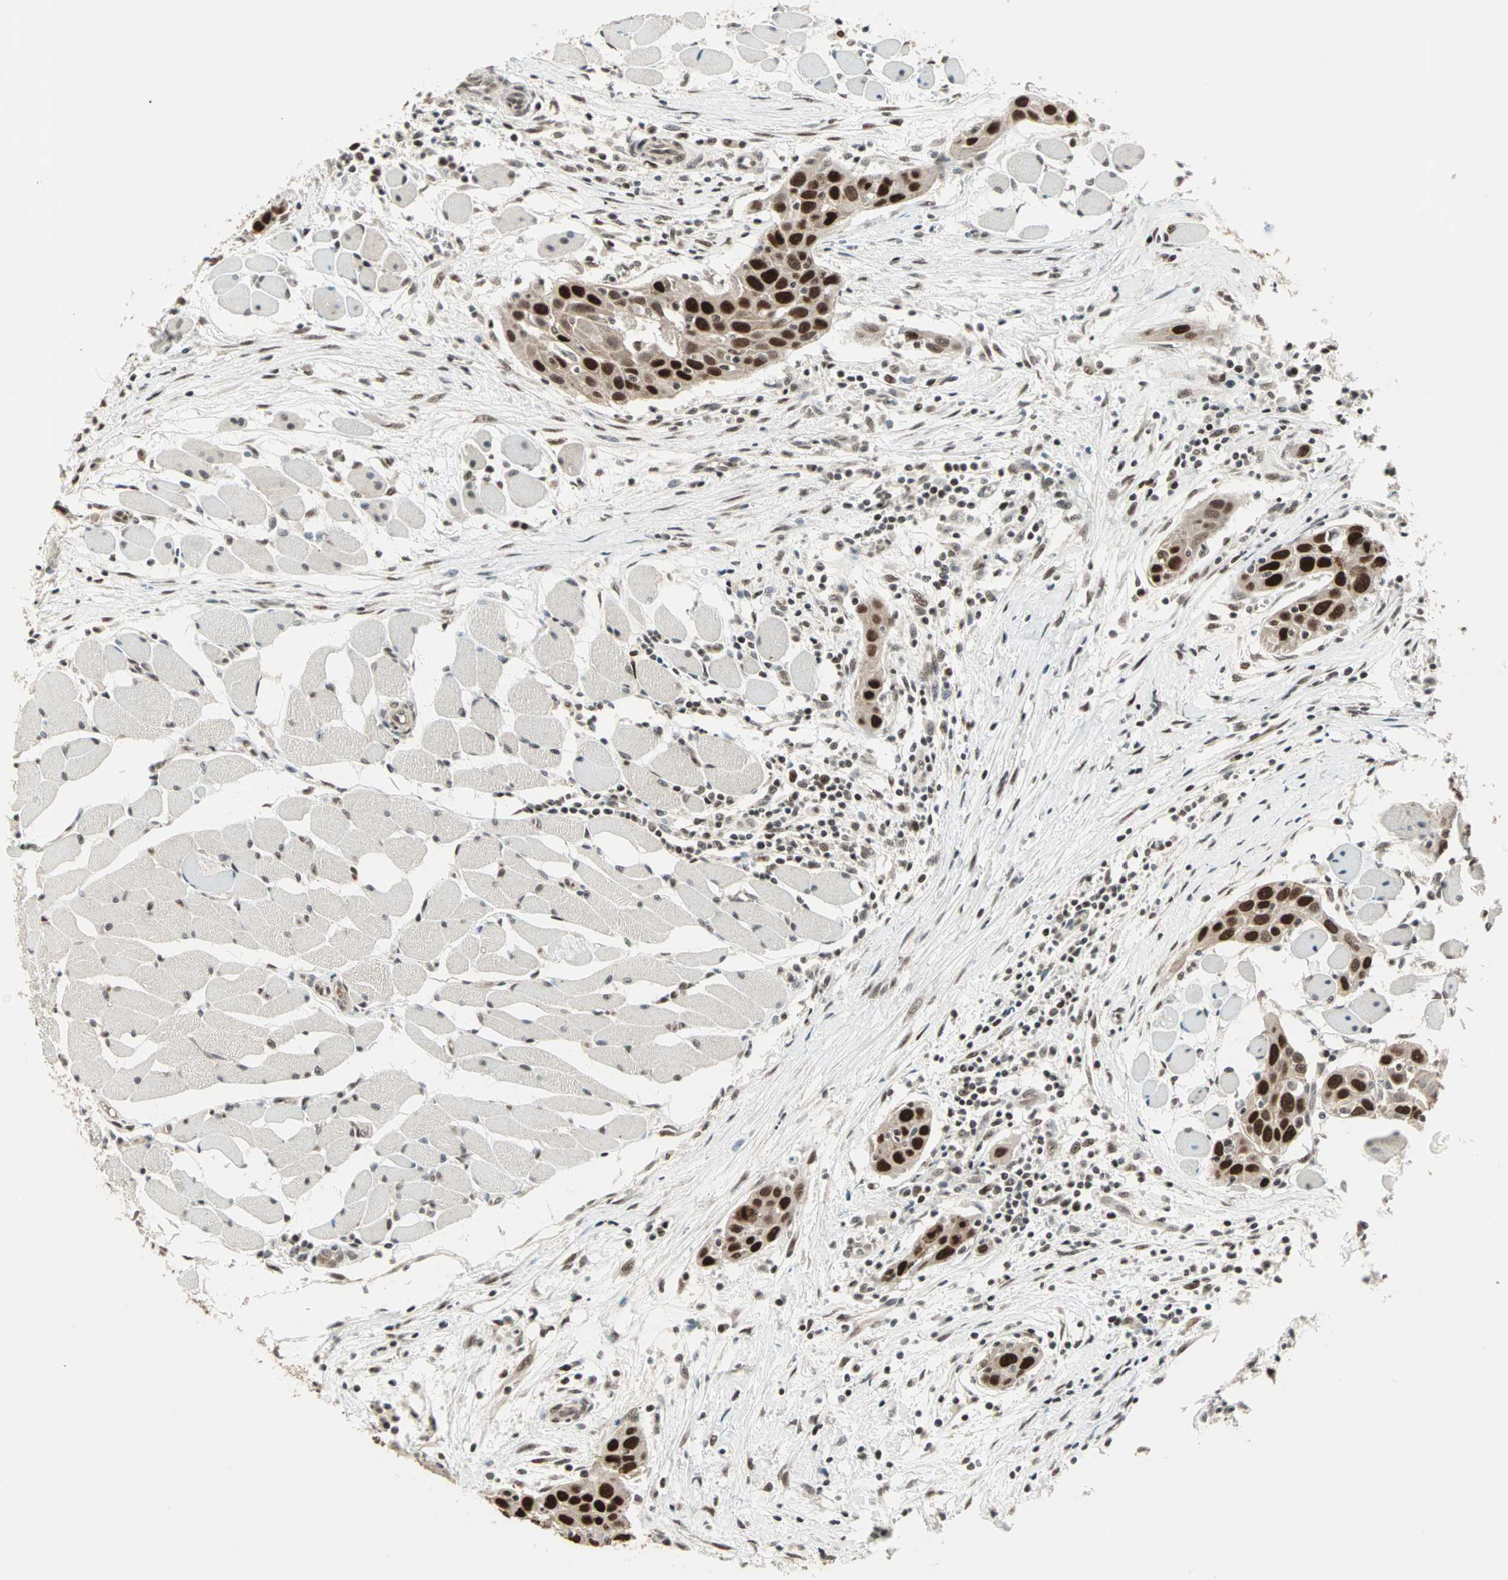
{"staining": {"intensity": "strong", "quantity": ">75%", "location": "nuclear"}, "tissue": "head and neck cancer", "cell_type": "Tumor cells", "image_type": "cancer", "snomed": [{"axis": "morphology", "description": "Squamous cell carcinoma, NOS"}, {"axis": "topography", "description": "Oral tissue"}, {"axis": "topography", "description": "Head-Neck"}], "caption": "Immunohistochemical staining of human head and neck squamous cell carcinoma exhibits high levels of strong nuclear protein staining in approximately >75% of tumor cells.", "gene": "MDC1", "patient": {"sex": "female", "age": 50}}